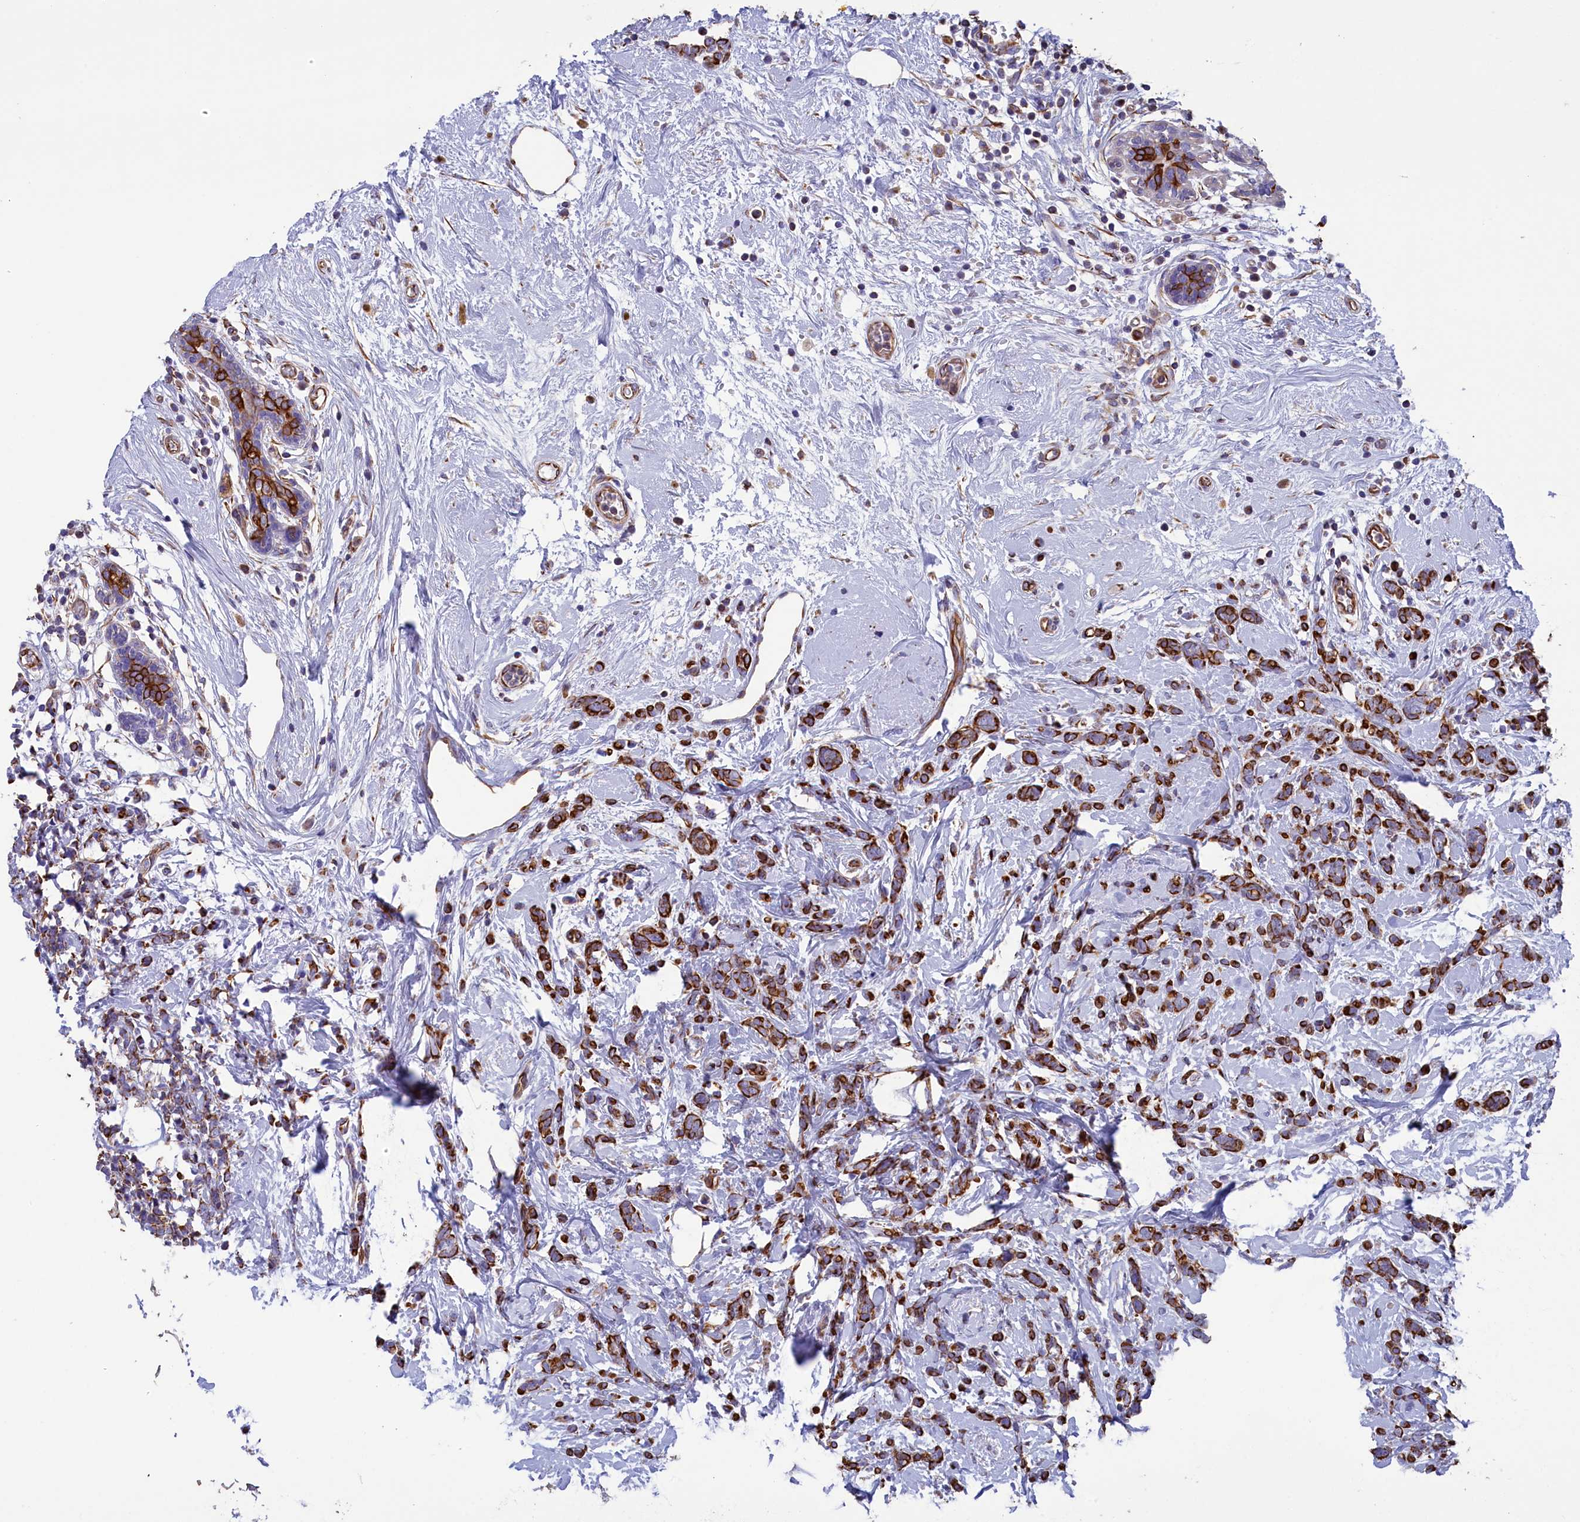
{"staining": {"intensity": "strong", "quantity": ">75%", "location": "cytoplasmic/membranous"}, "tissue": "breast cancer", "cell_type": "Tumor cells", "image_type": "cancer", "snomed": [{"axis": "morphology", "description": "Lobular carcinoma"}, {"axis": "topography", "description": "Breast"}], "caption": "There is high levels of strong cytoplasmic/membranous positivity in tumor cells of lobular carcinoma (breast), as demonstrated by immunohistochemical staining (brown color).", "gene": "GATB", "patient": {"sex": "female", "age": 58}}